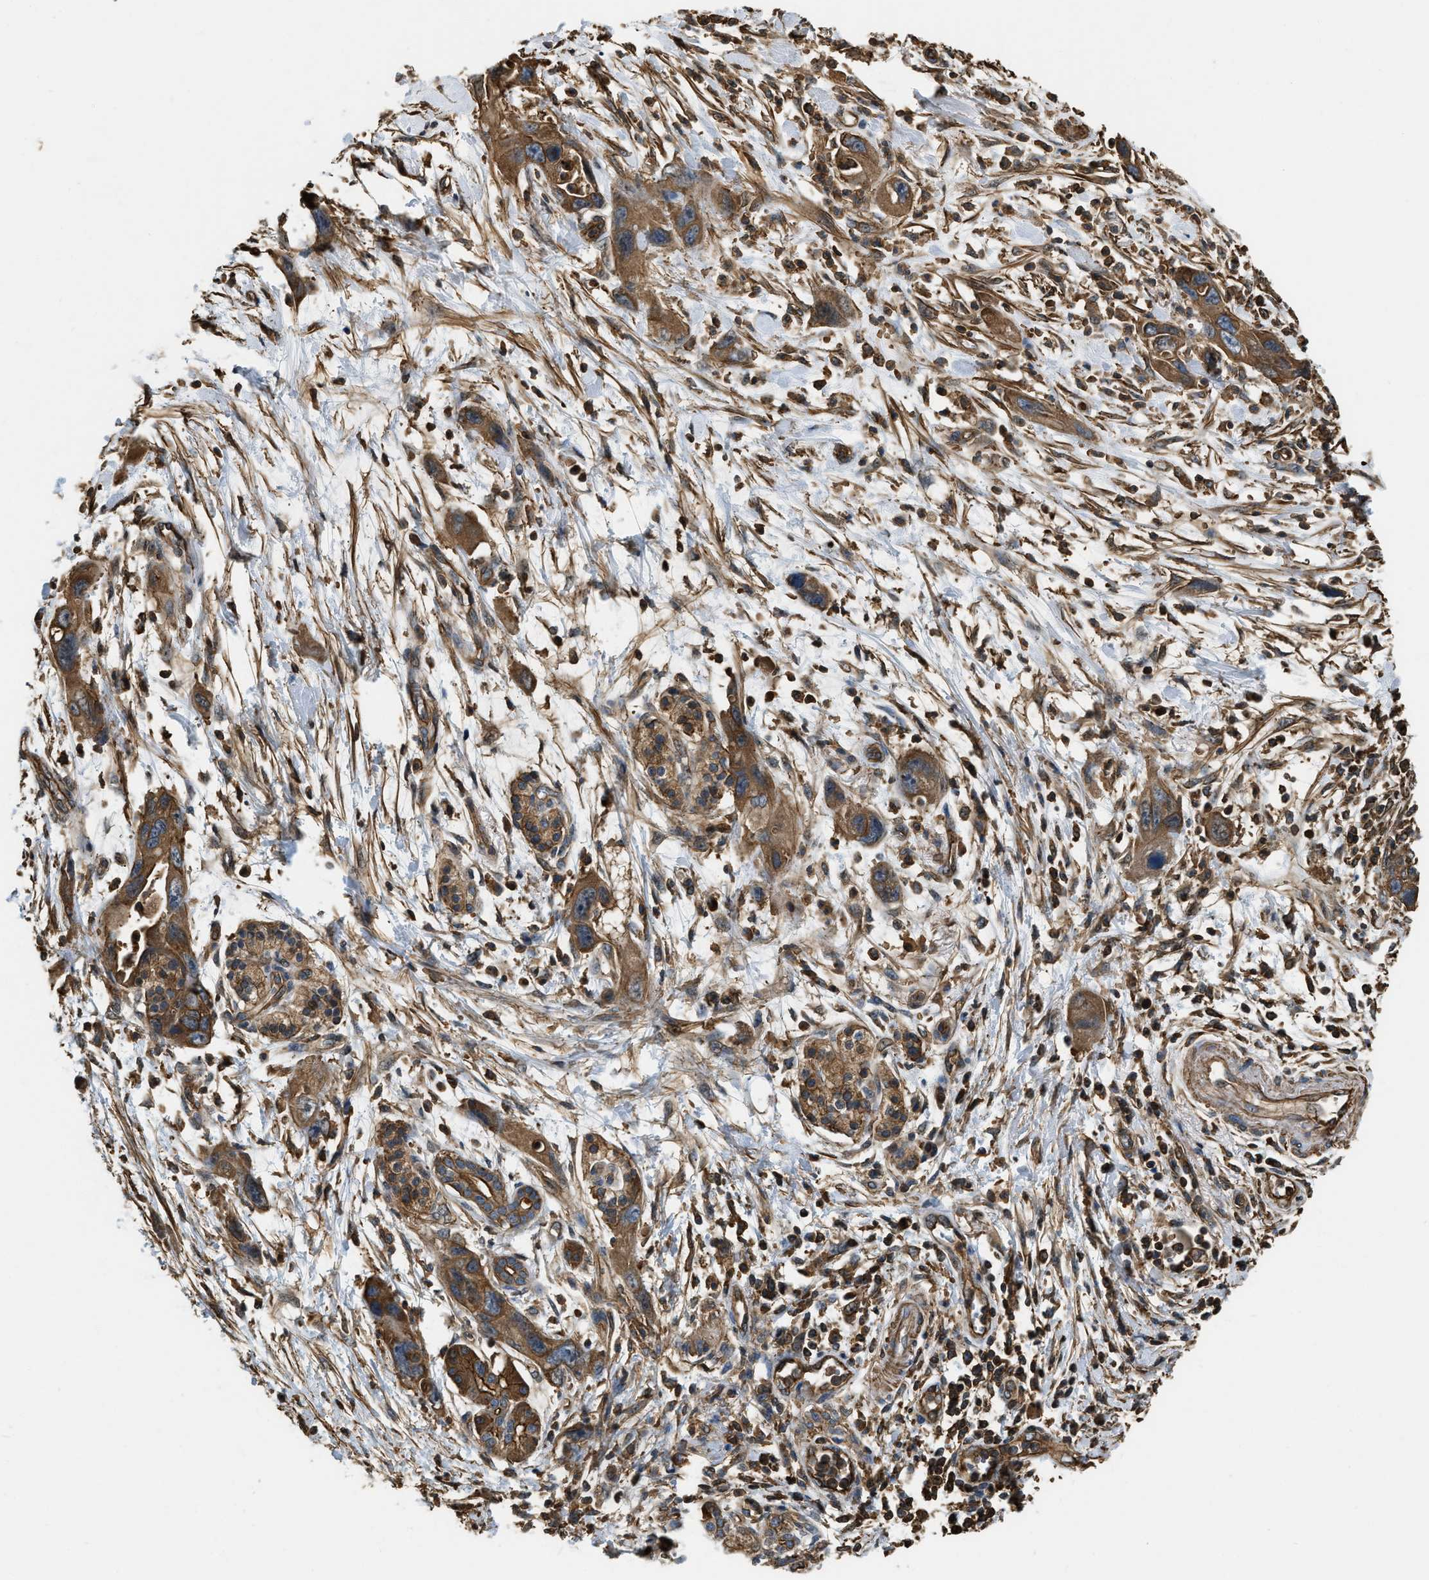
{"staining": {"intensity": "moderate", "quantity": ">75%", "location": "cytoplasmic/membranous"}, "tissue": "pancreatic cancer", "cell_type": "Tumor cells", "image_type": "cancer", "snomed": [{"axis": "morphology", "description": "Adenocarcinoma, NOS"}, {"axis": "topography", "description": "Pancreas"}], "caption": "A high-resolution micrograph shows IHC staining of pancreatic cancer (adenocarcinoma), which exhibits moderate cytoplasmic/membranous positivity in approximately >75% of tumor cells.", "gene": "YARS1", "patient": {"sex": "female", "age": 70}}